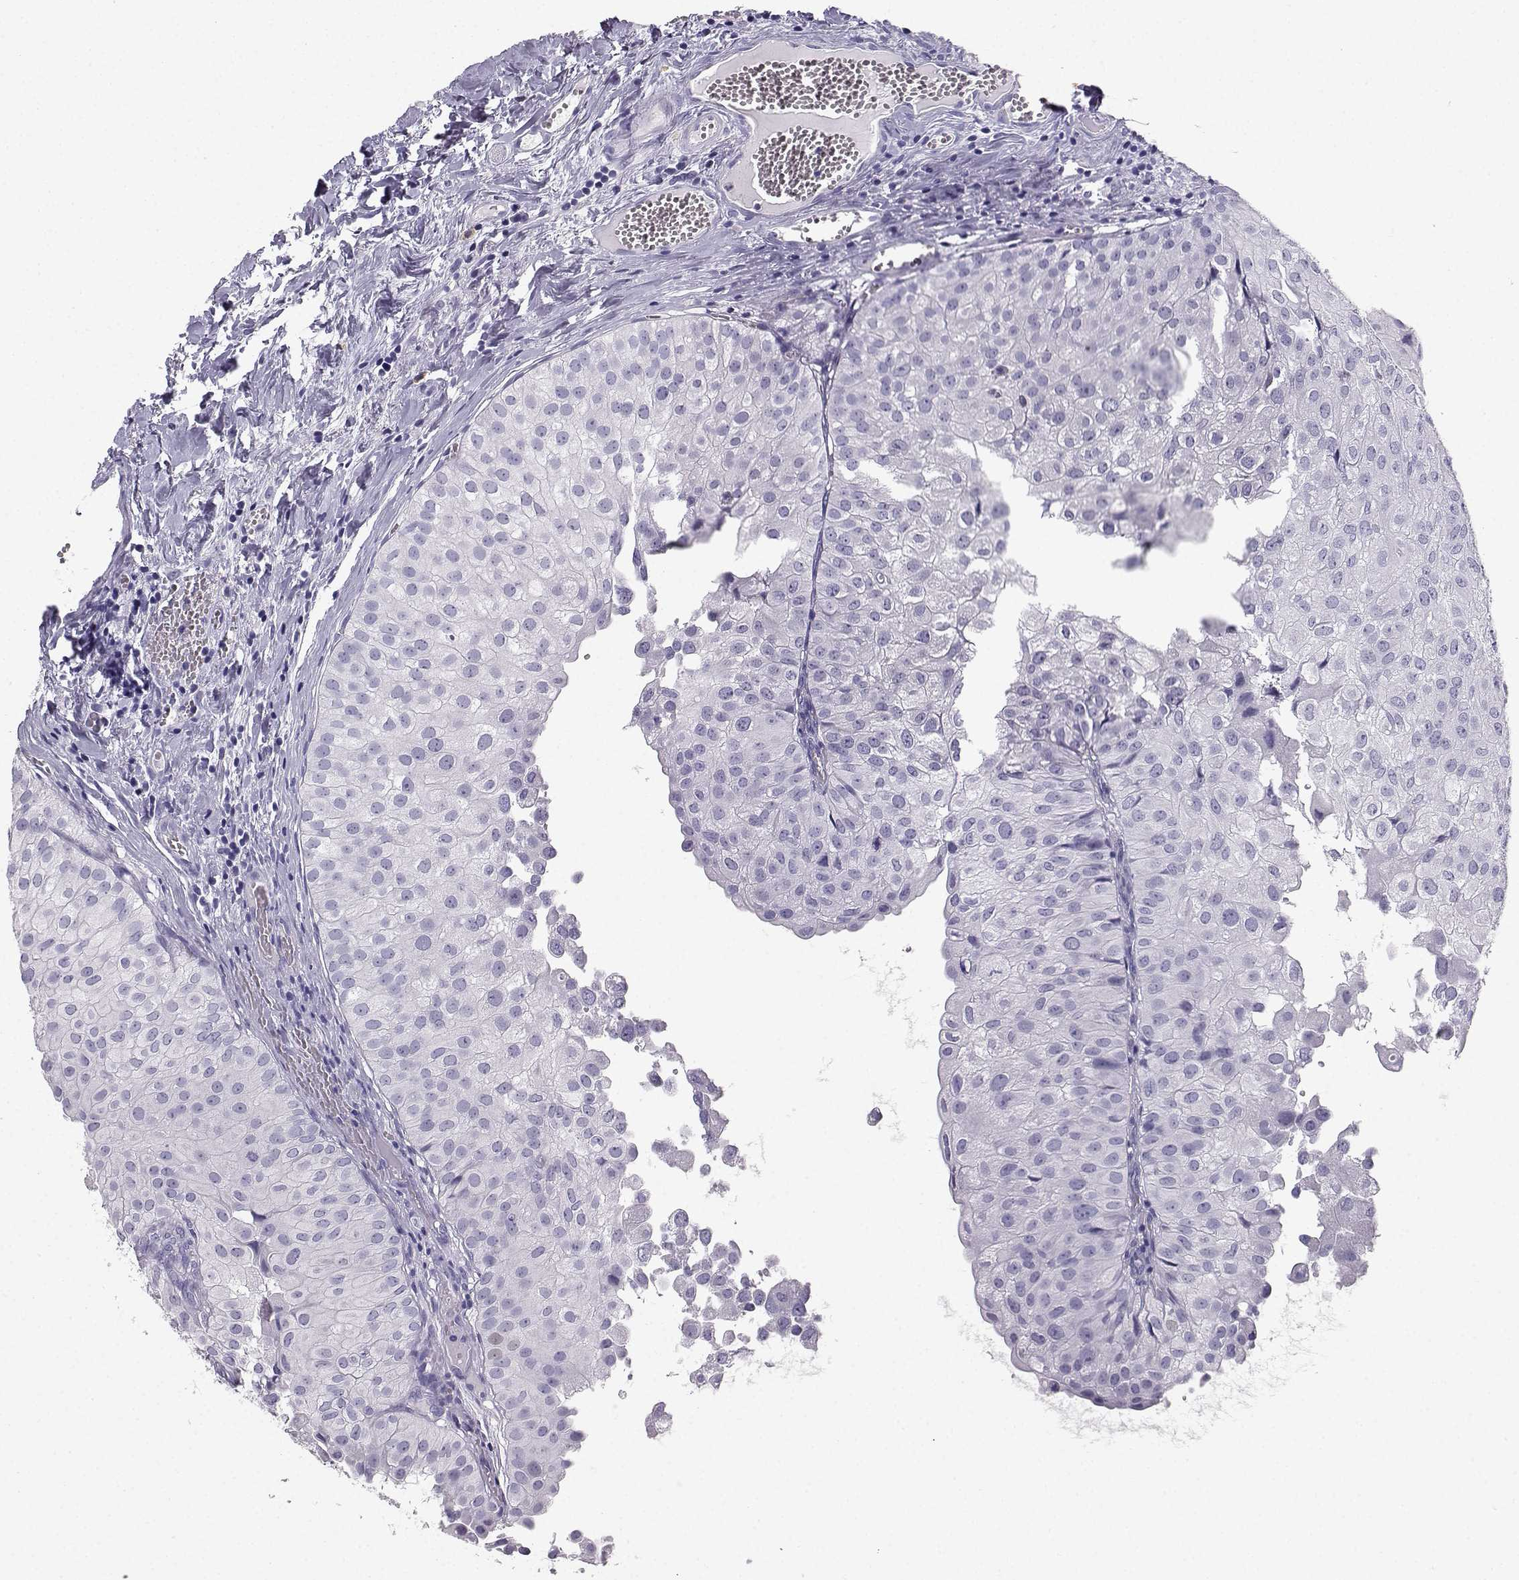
{"staining": {"intensity": "negative", "quantity": "none", "location": "none"}, "tissue": "urothelial cancer", "cell_type": "Tumor cells", "image_type": "cancer", "snomed": [{"axis": "morphology", "description": "Urothelial carcinoma, Low grade"}, {"axis": "topography", "description": "Urinary bladder"}], "caption": "This is a histopathology image of immunohistochemistry staining of urothelial carcinoma (low-grade), which shows no staining in tumor cells.", "gene": "IQCD", "patient": {"sex": "female", "age": 78}}